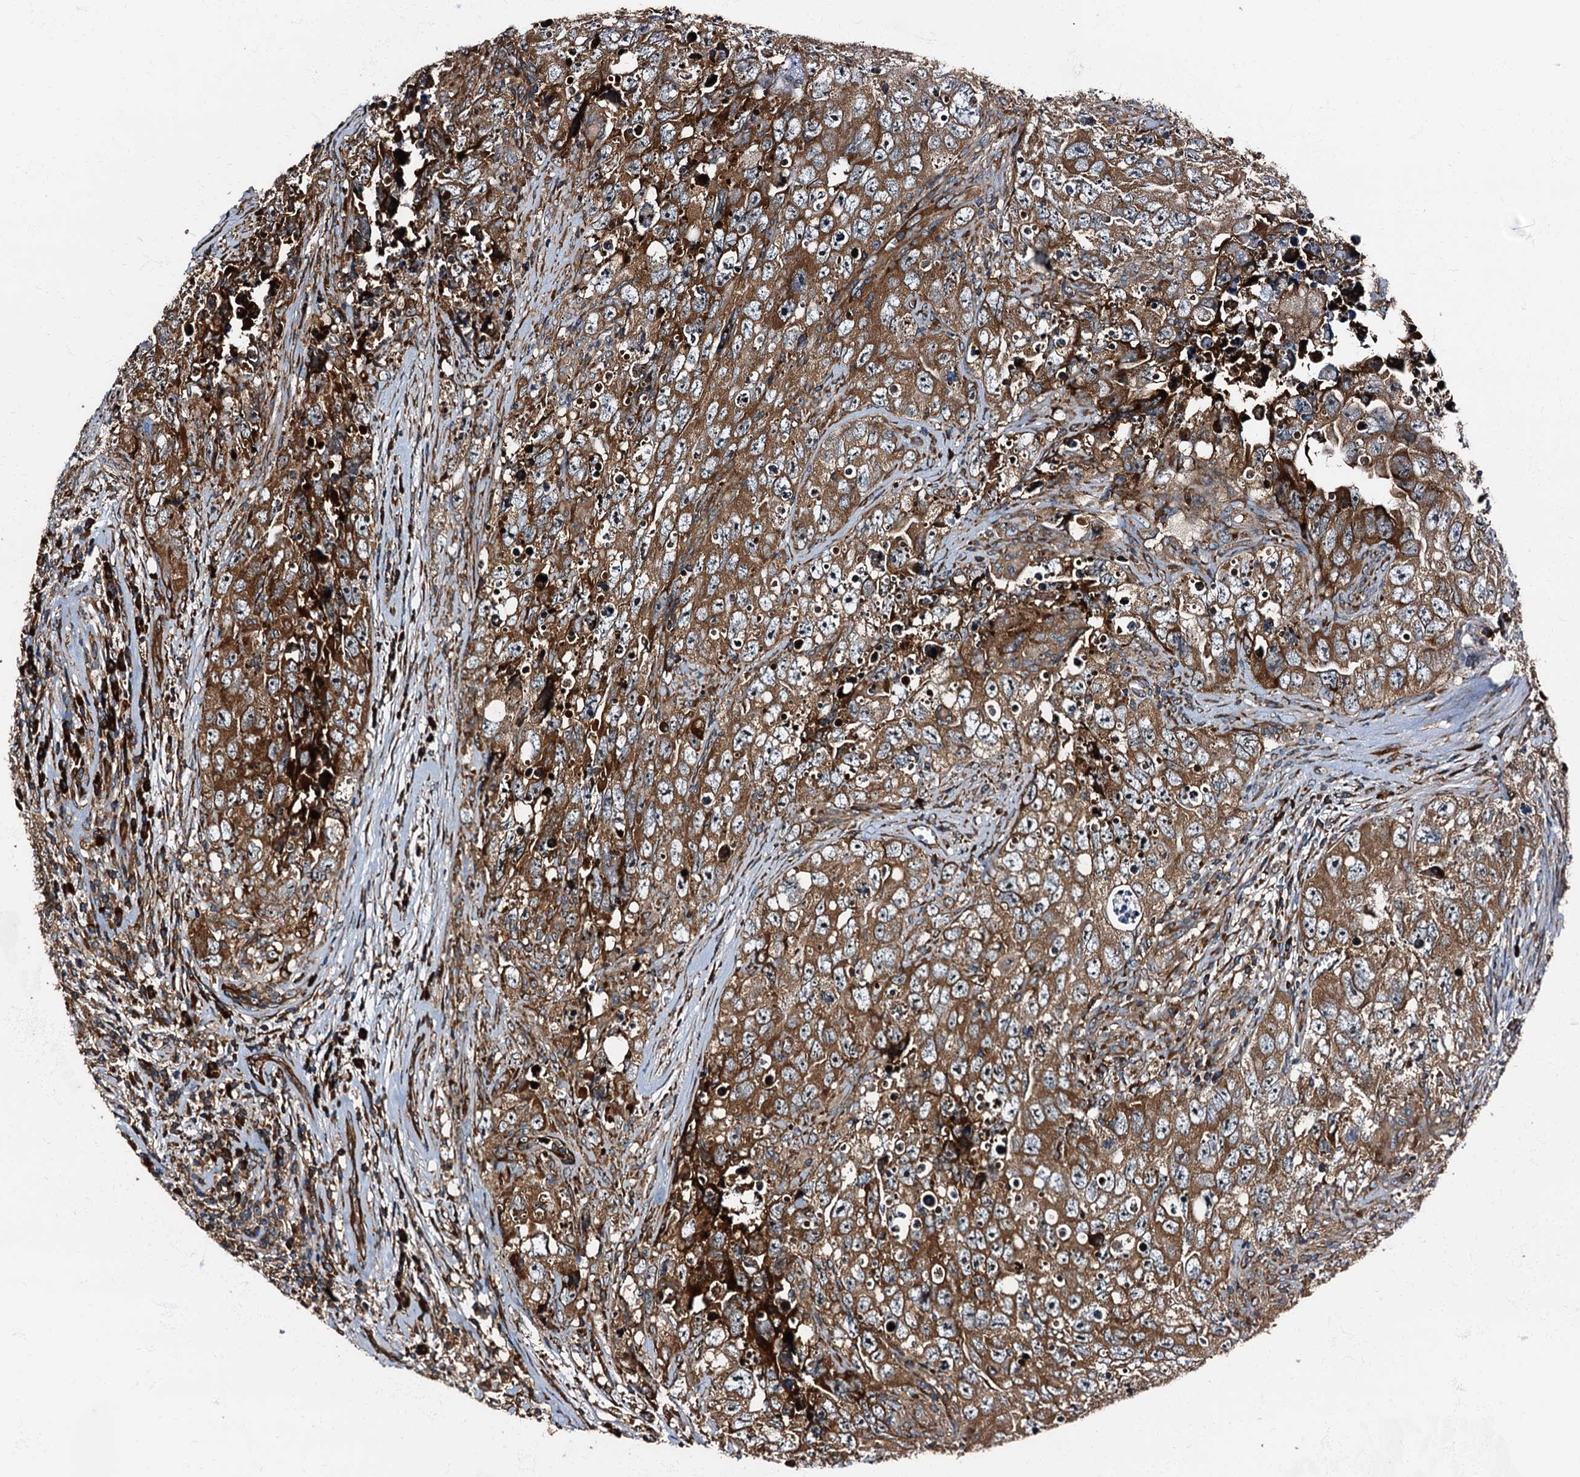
{"staining": {"intensity": "moderate", "quantity": ">75%", "location": "cytoplasmic/membranous"}, "tissue": "testis cancer", "cell_type": "Tumor cells", "image_type": "cancer", "snomed": [{"axis": "morphology", "description": "Seminoma, NOS"}, {"axis": "morphology", "description": "Carcinoma, Embryonal, NOS"}, {"axis": "topography", "description": "Testis"}], "caption": "Tumor cells show medium levels of moderate cytoplasmic/membranous positivity in approximately >75% of cells in seminoma (testis).", "gene": "ATP2C1", "patient": {"sex": "male", "age": 43}}